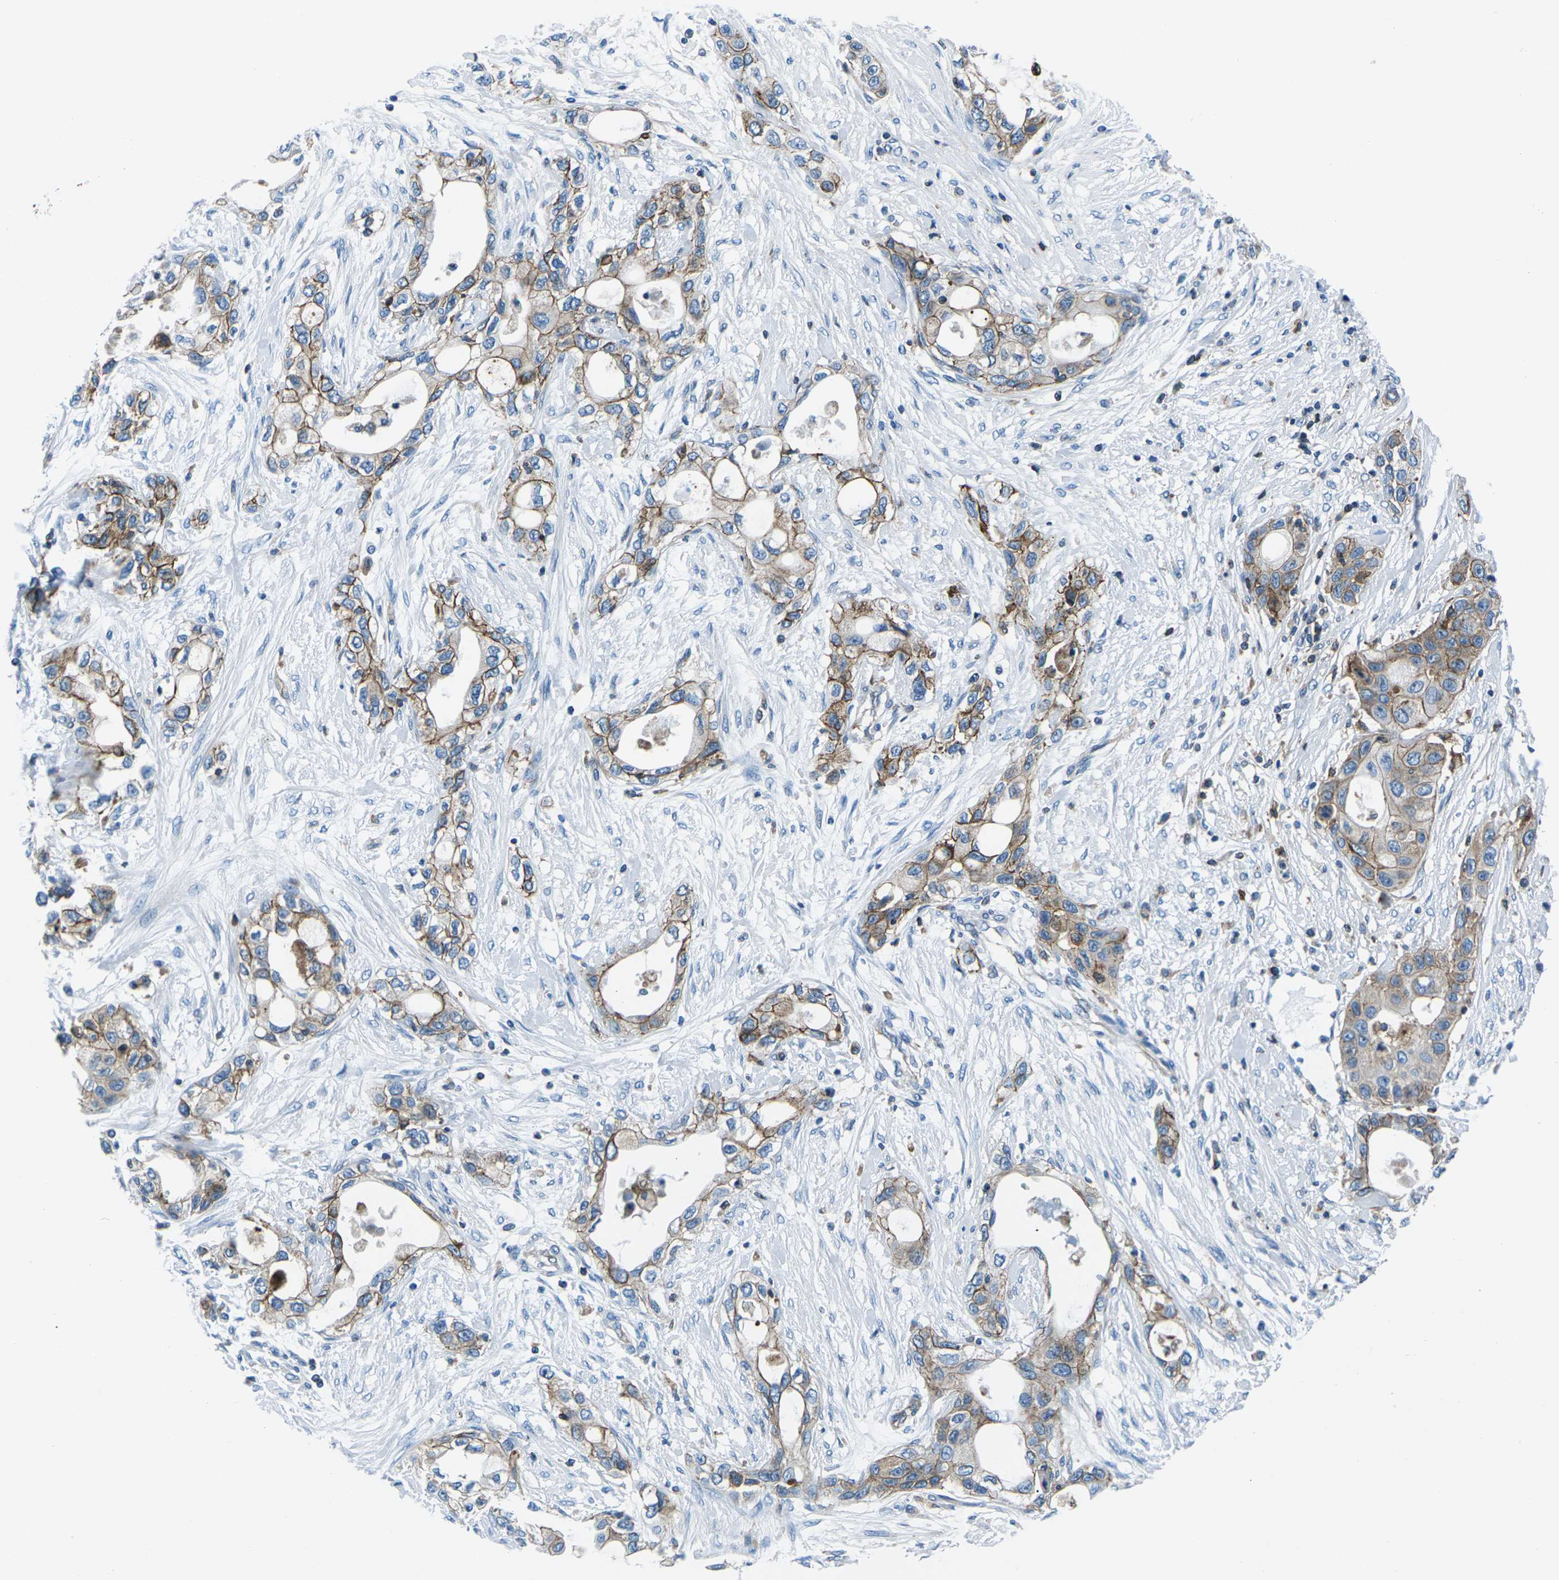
{"staining": {"intensity": "strong", "quantity": ">75%", "location": "cytoplasmic/membranous"}, "tissue": "pancreatic cancer", "cell_type": "Tumor cells", "image_type": "cancer", "snomed": [{"axis": "morphology", "description": "Adenocarcinoma, NOS"}, {"axis": "topography", "description": "Pancreas"}], "caption": "Immunohistochemical staining of pancreatic adenocarcinoma shows high levels of strong cytoplasmic/membranous positivity in about >75% of tumor cells. (DAB = brown stain, brightfield microscopy at high magnification).", "gene": "SOCS4", "patient": {"sex": "female", "age": 70}}